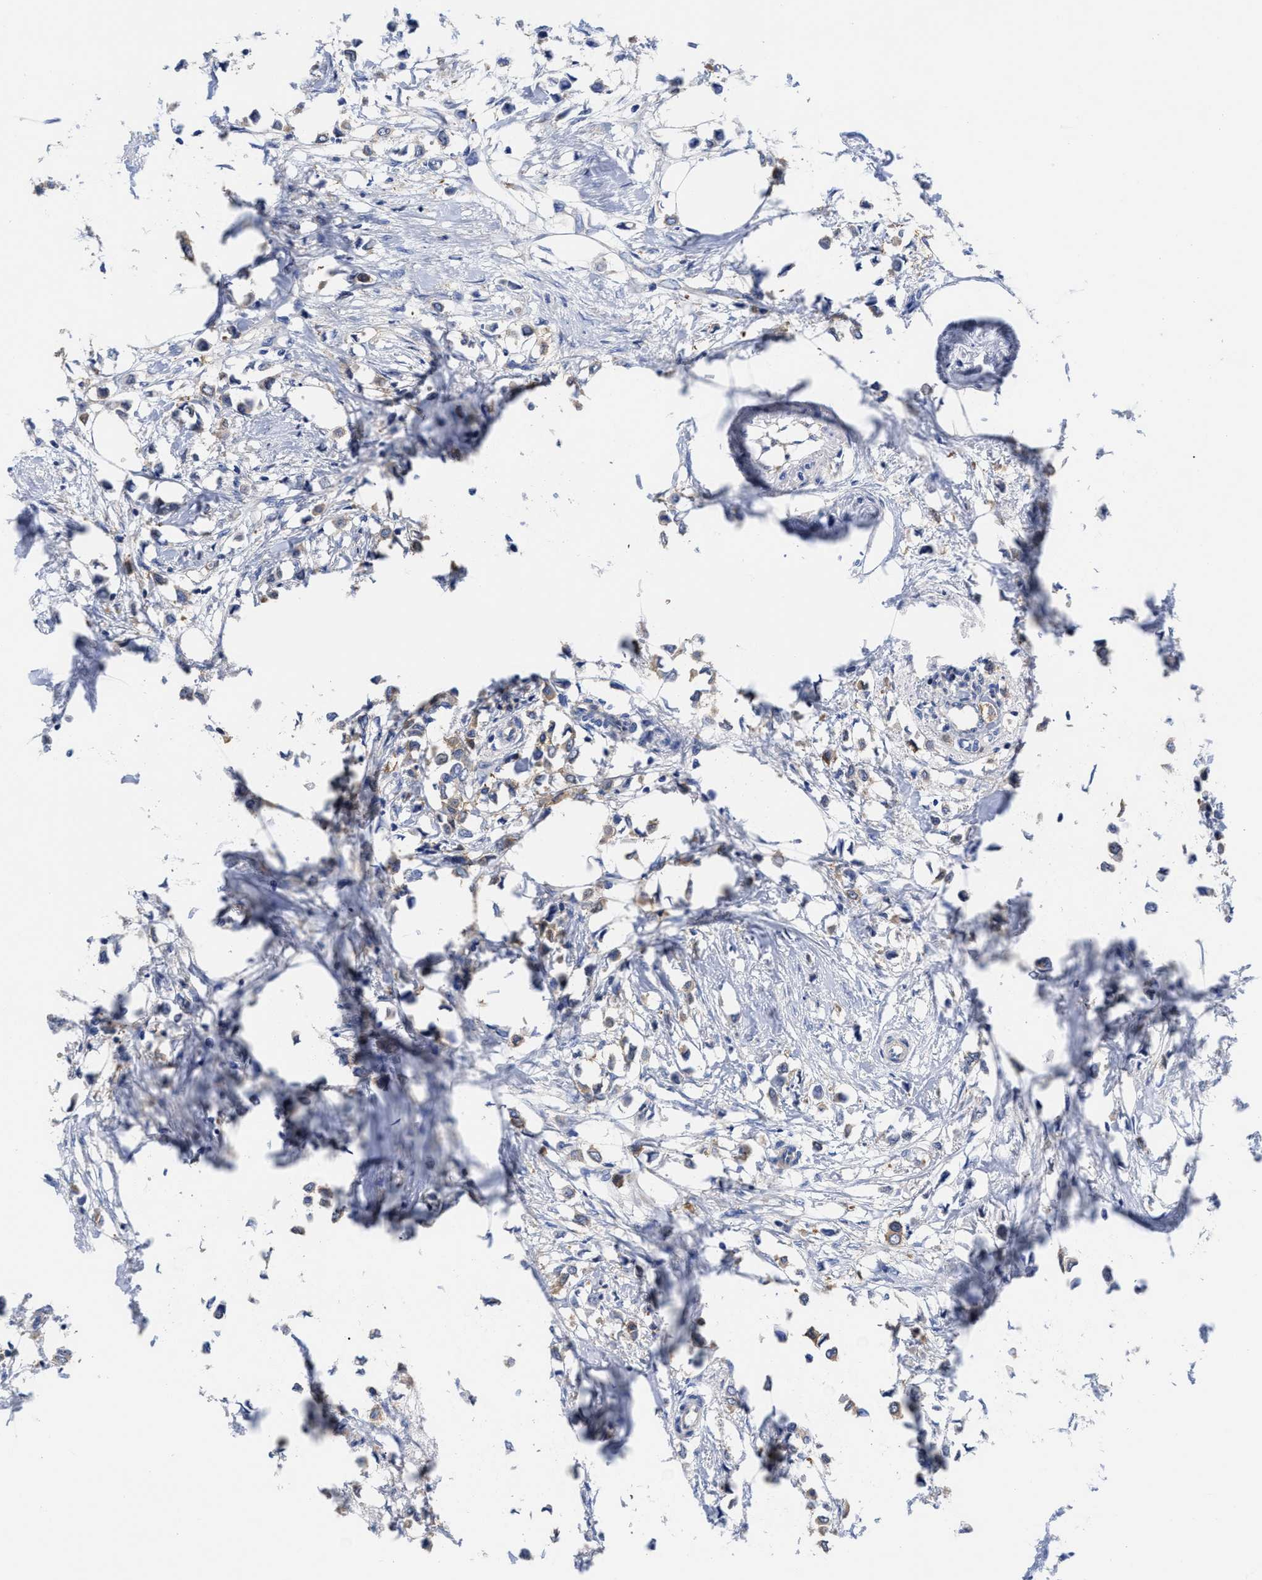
{"staining": {"intensity": "weak", "quantity": ">75%", "location": "cytoplasmic/membranous"}, "tissue": "breast cancer", "cell_type": "Tumor cells", "image_type": "cancer", "snomed": [{"axis": "morphology", "description": "Lobular carcinoma"}, {"axis": "topography", "description": "Breast"}], "caption": "The image demonstrates immunohistochemical staining of lobular carcinoma (breast). There is weak cytoplasmic/membranous positivity is identified in about >75% of tumor cells. The staining is performed using DAB (3,3'-diaminobenzidine) brown chromogen to label protein expression. The nuclei are counter-stained blue using hematoxylin.", "gene": "RBKS", "patient": {"sex": "female", "age": 51}}